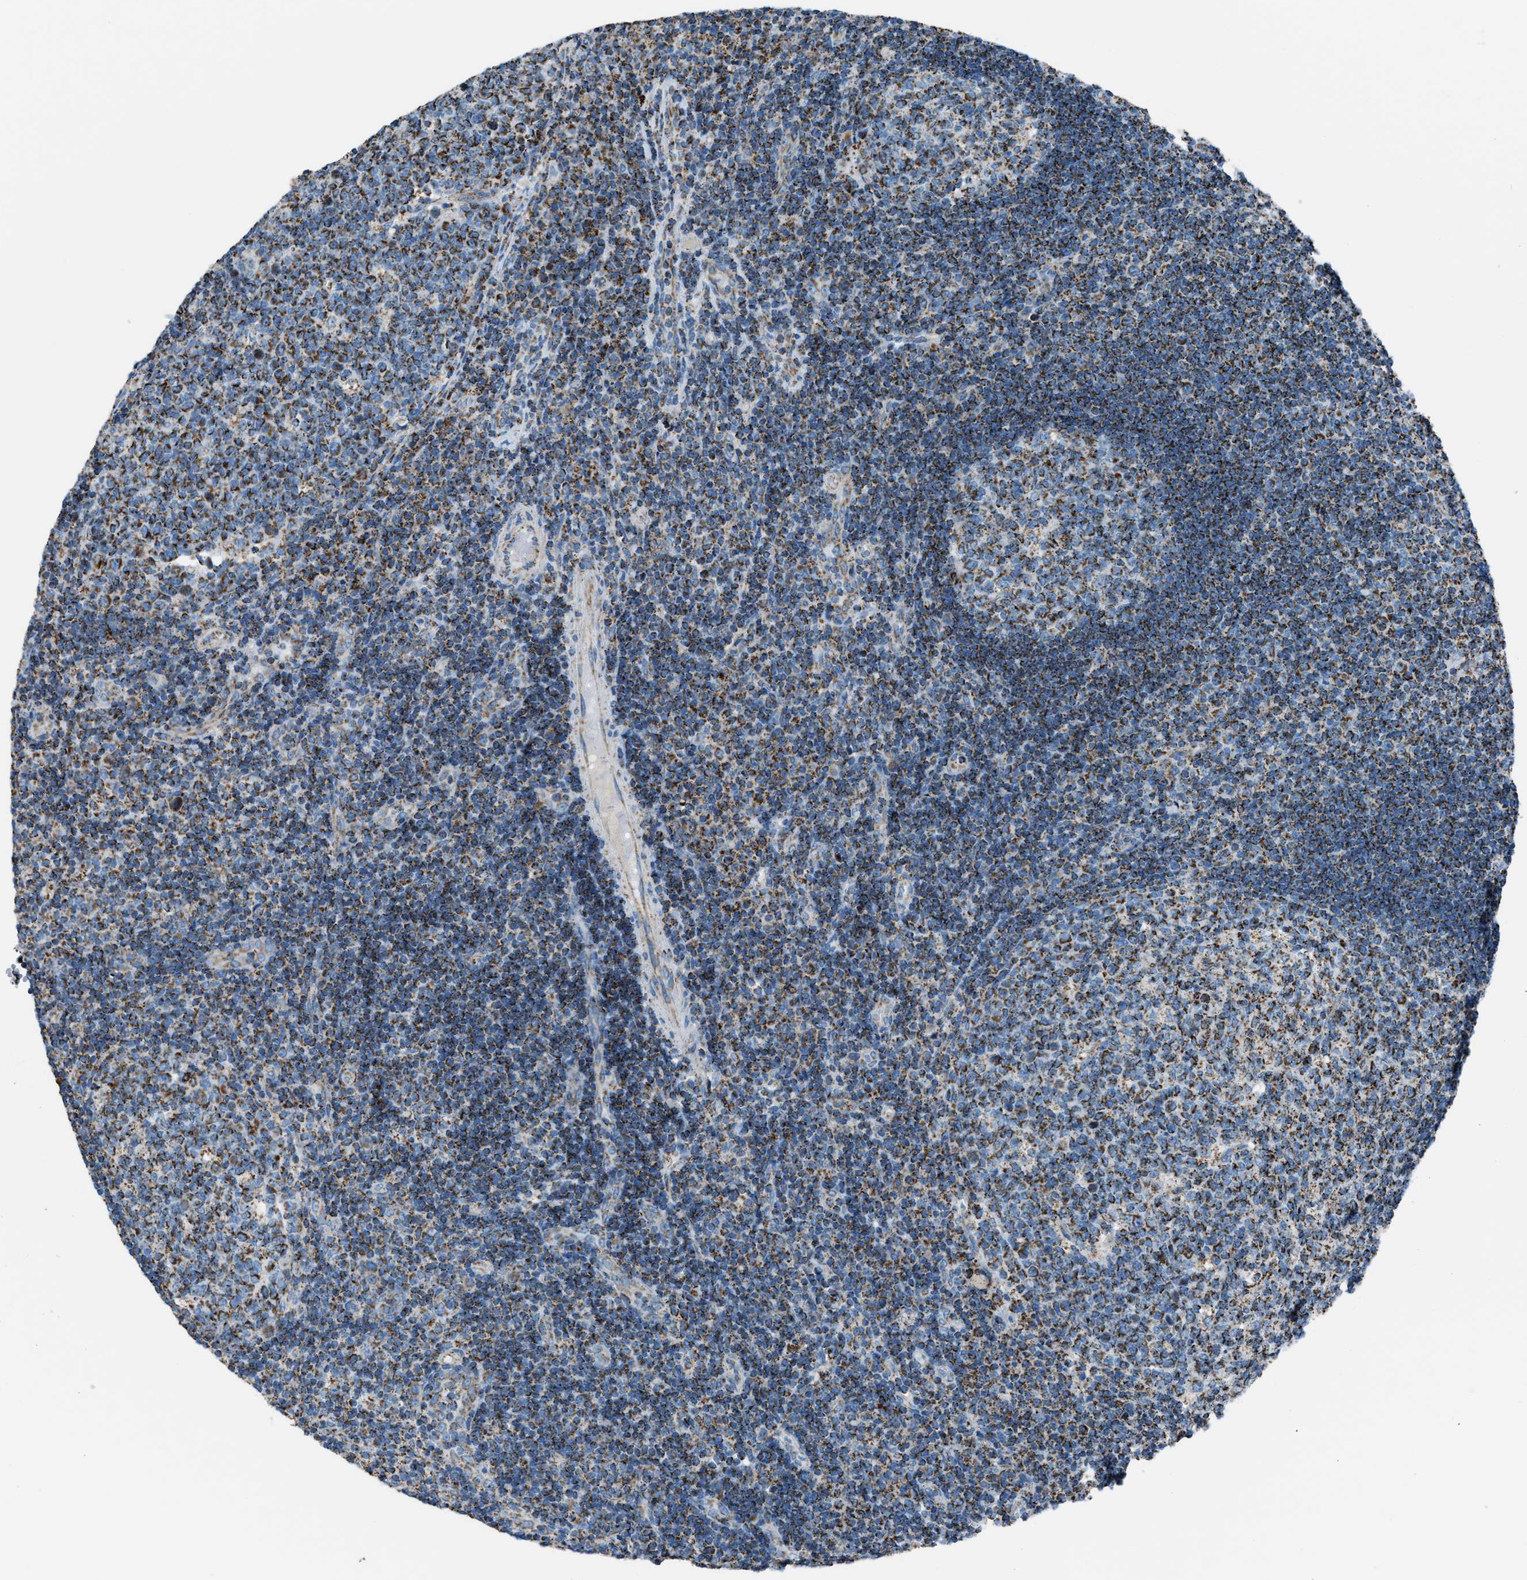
{"staining": {"intensity": "moderate", "quantity": ">75%", "location": "cytoplasmic/membranous"}, "tissue": "tonsil", "cell_type": "Germinal center cells", "image_type": "normal", "snomed": [{"axis": "morphology", "description": "Normal tissue, NOS"}, {"axis": "topography", "description": "Tonsil"}], "caption": "Immunohistochemistry photomicrograph of benign tonsil stained for a protein (brown), which demonstrates medium levels of moderate cytoplasmic/membranous expression in about >75% of germinal center cells.", "gene": "MDH2", "patient": {"sex": "female", "age": 40}}